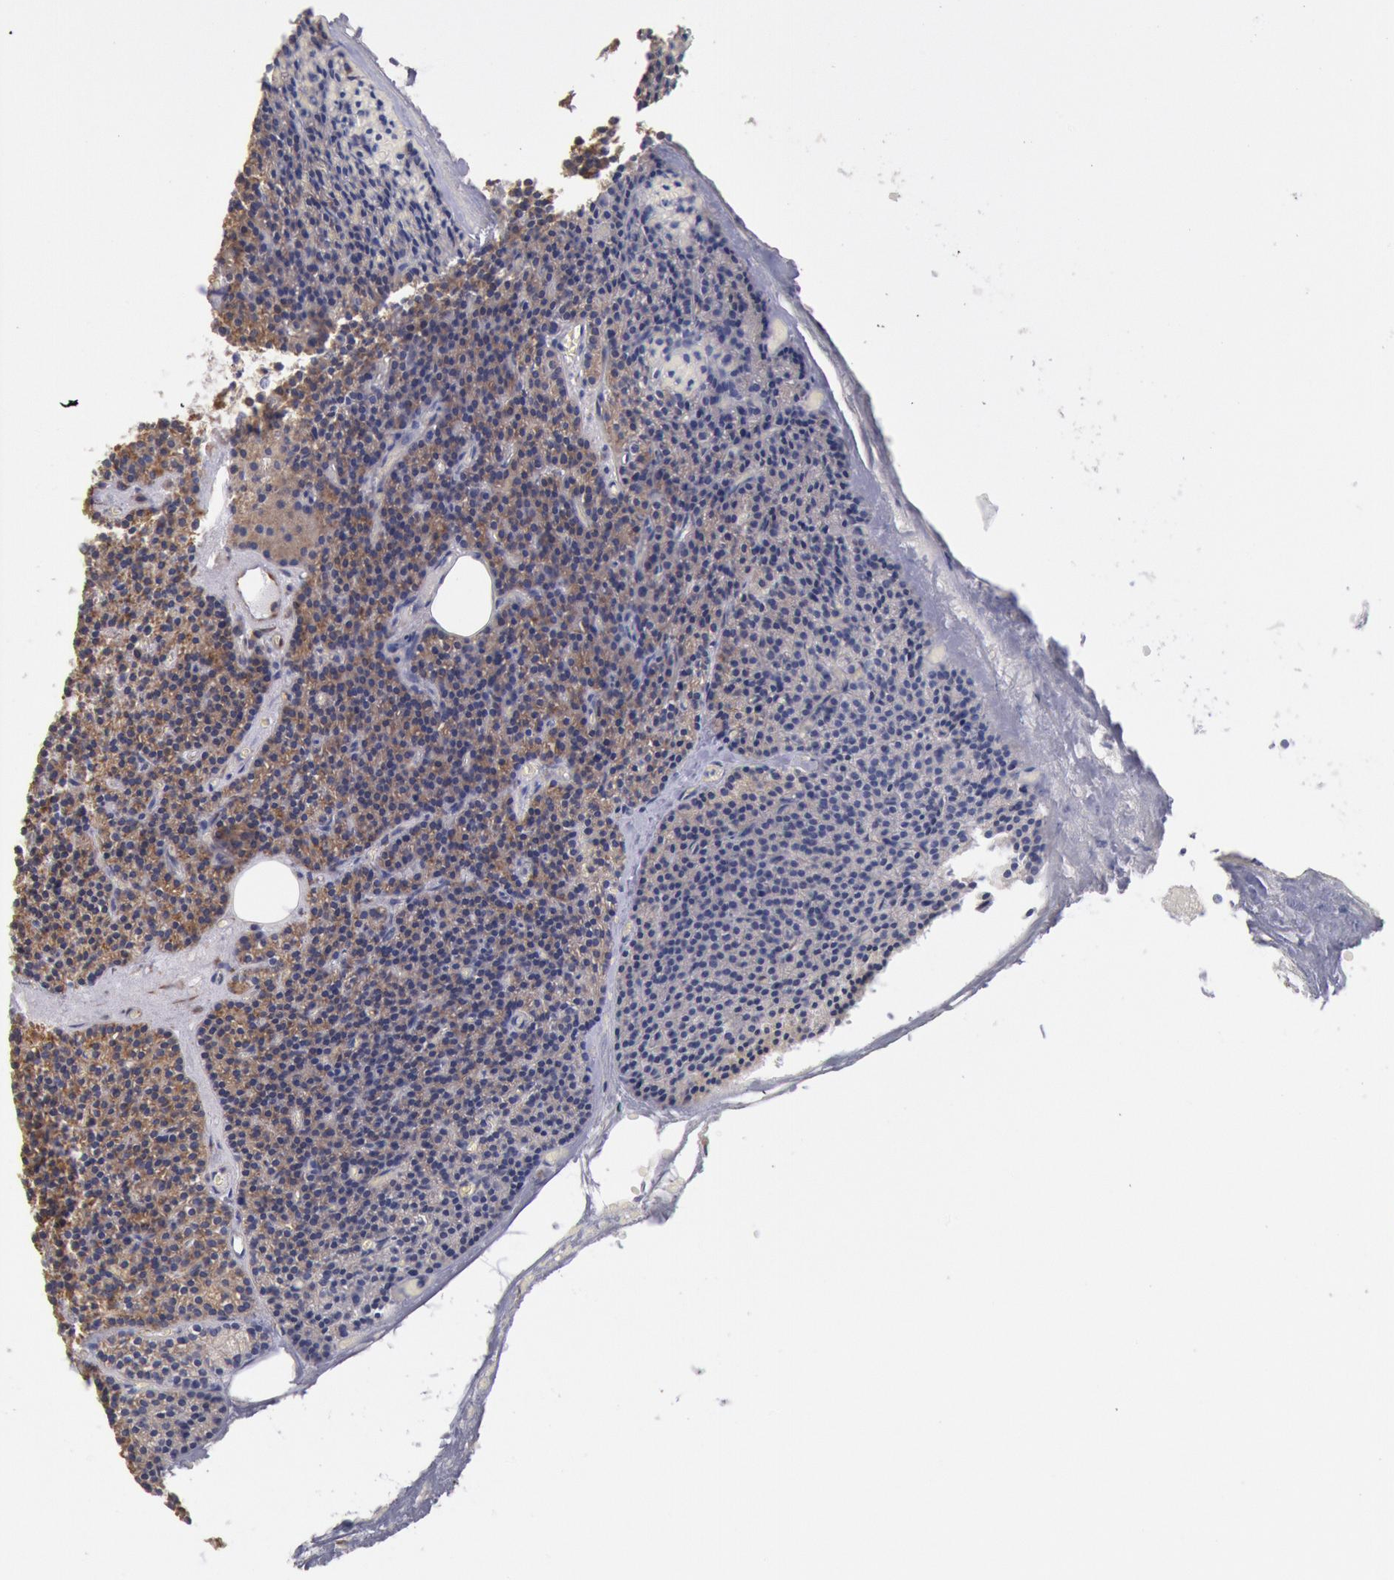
{"staining": {"intensity": "weak", "quantity": ">75%", "location": "cytoplasmic/membranous"}, "tissue": "parathyroid gland", "cell_type": "Glandular cells", "image_type": "normal", "snomed": [{"axis": "morphology", "description": "Normal tissue, NOS"}, {"axis": "topography", "description": "Parathyroid gland"}], "caption": "Weak cytoplasmic/membranous protein expression is appreciated in approximately >75% of glandular cells in parathyroid gland.", "gene": "DRG1", "patient": {"sex": "male", "age": 57}}